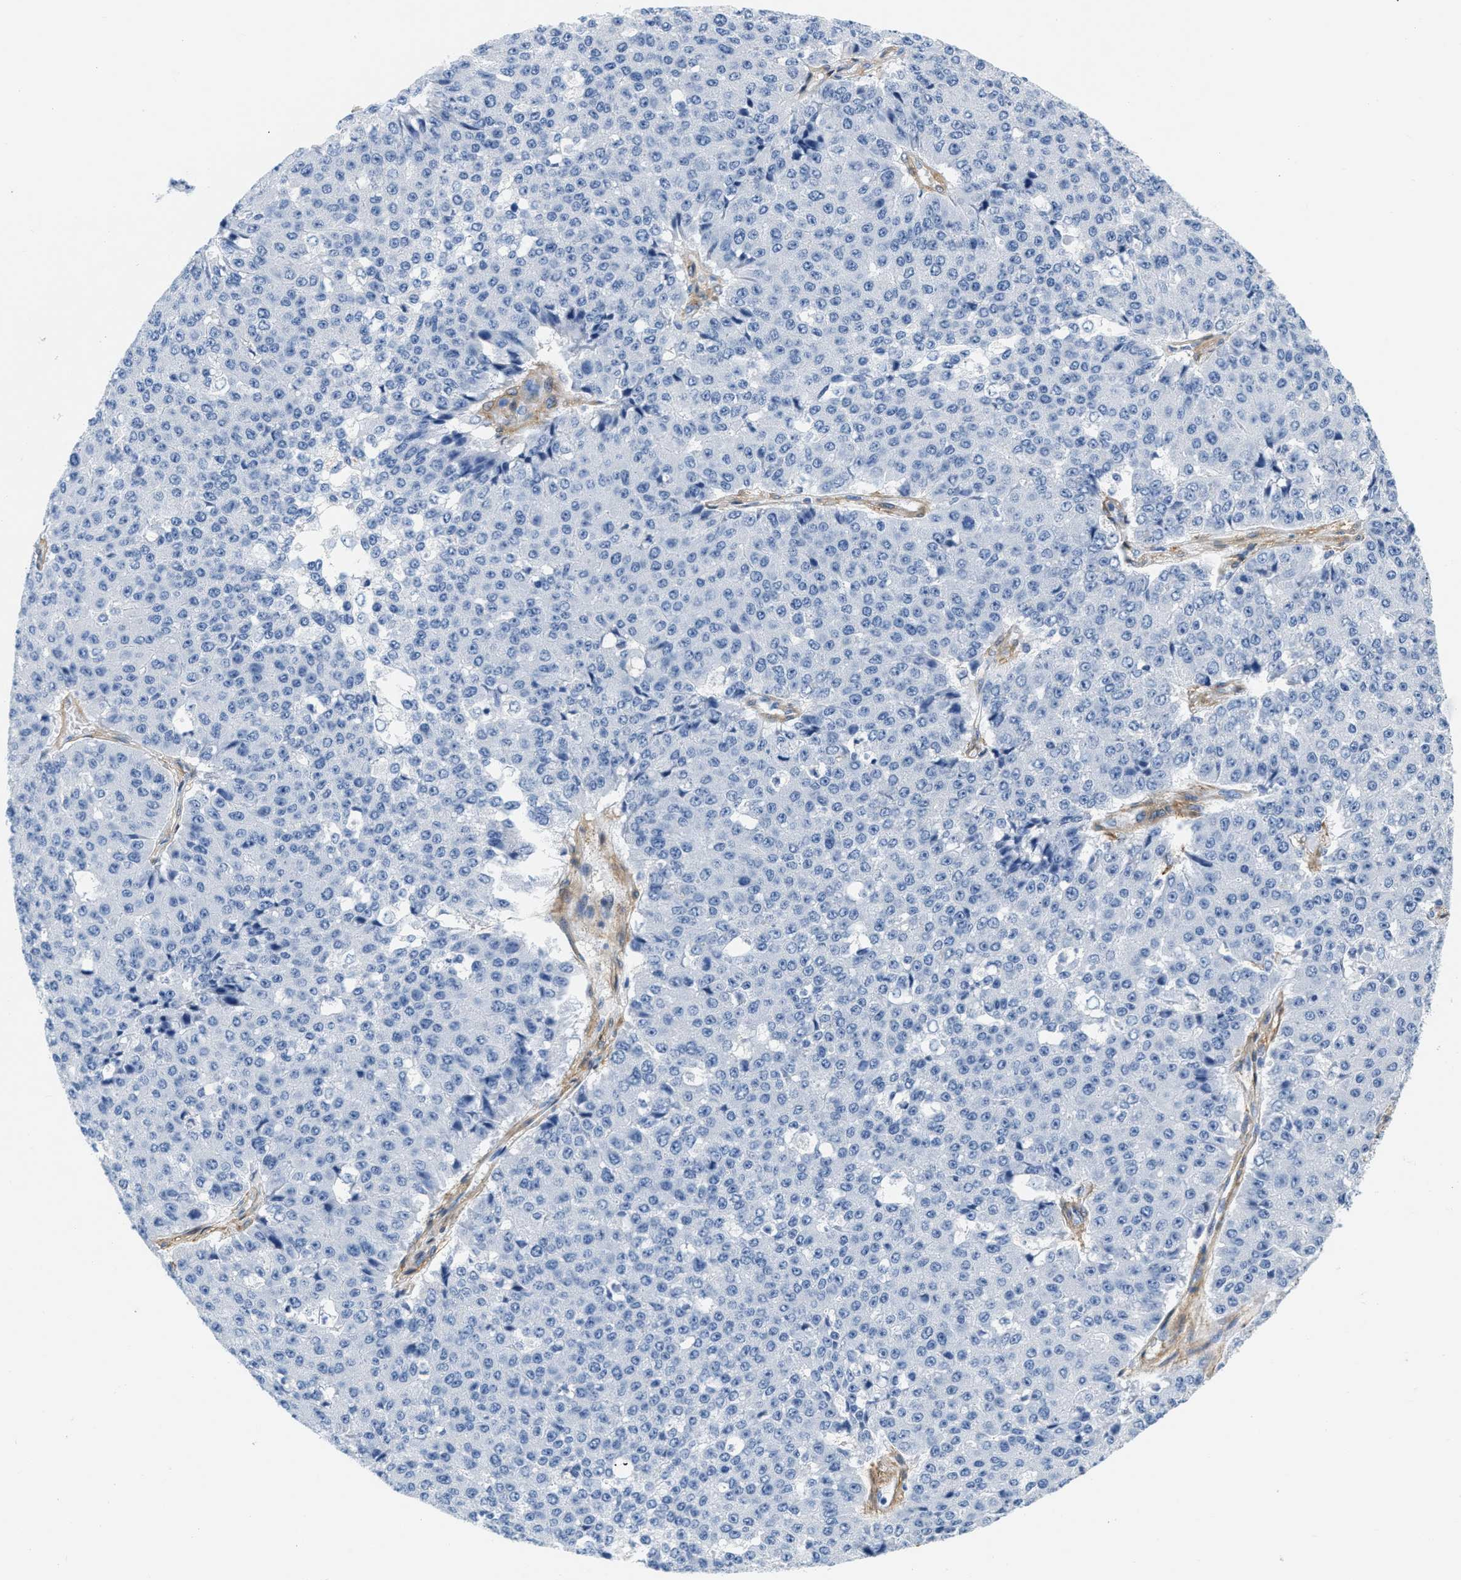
{"staining": {"intensity": "negative", "quantity": "none", "location": "none"}, "tissue": "pancreatic cancer", "cell_type": "Tumor cells", "image_type": "cancer", "snomed": [{"axis": "morphology", "description": "Adenocarcinoma, NOS"}, {"axis": "topography", "description": "Pancreas"}], "caption": "Image shows no protein staining in tumor cells of pancreatic cancer tissue. (DAB (3,3'-diaminobenzidine) IHC with hematoxylin counter stain).", "gene": "PDGFRB", "patient": {"sex": "male", "age": 50}}